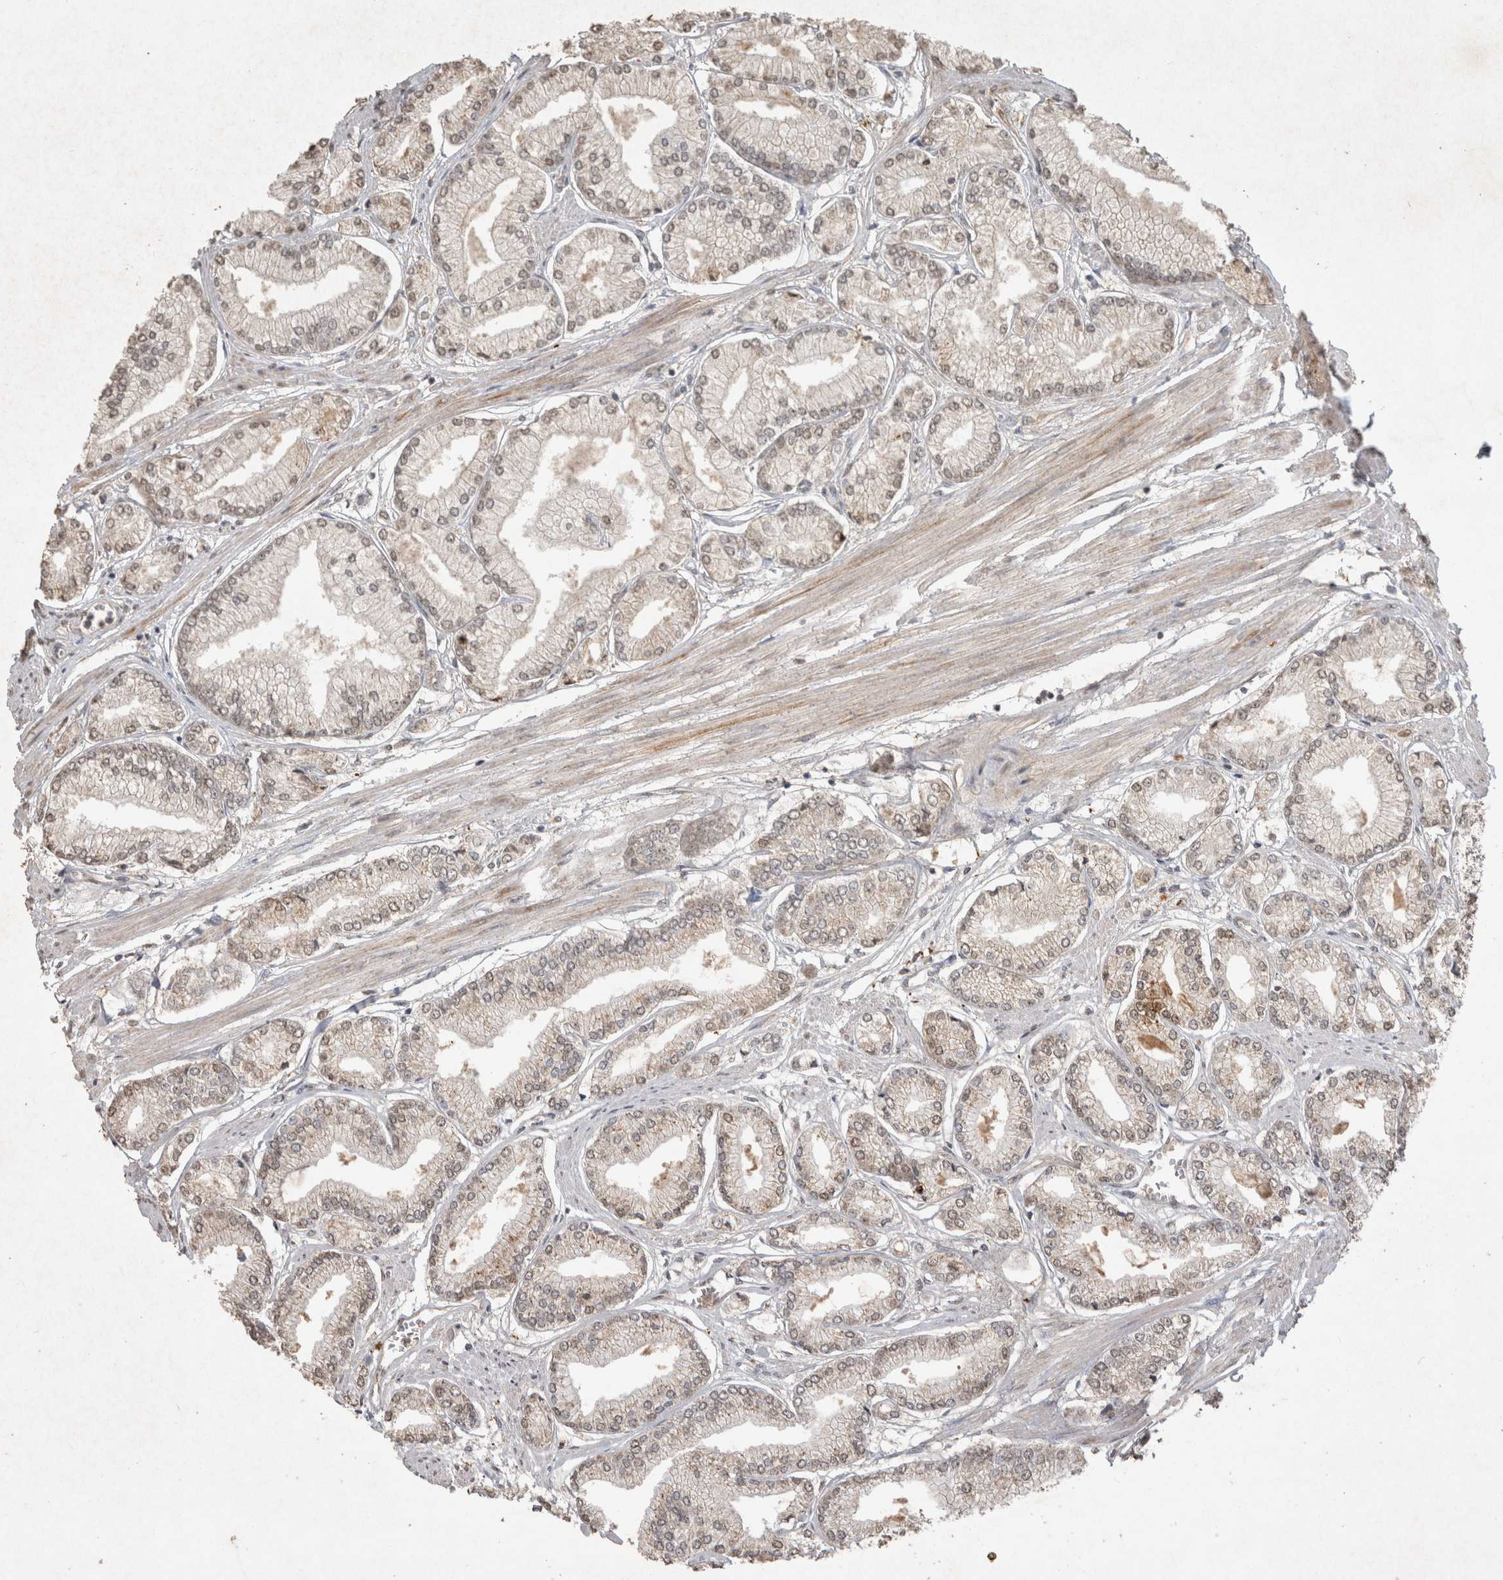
{"staining": {"intensity": "weak", "quantity": "25%-75%", "location": "nuclear"}, "tissue": "prostate cancer", "cell_type": "Tumor cells", "image_type": "cancer", "snomed": [{"axis": "morphology", "description": "Adenocarcinoma, Low grade"}, {"axis": "topography", "description": "Prostate"}], "caption": "Brown immunohistochemical staining in prostate cancer (low-grade adenocarcinoma) displays weak nuclear expression in approximately 25%-75% of tumor cells.", "gene": "FAM3A", "patient": {"sex": "male", "age": 52}}